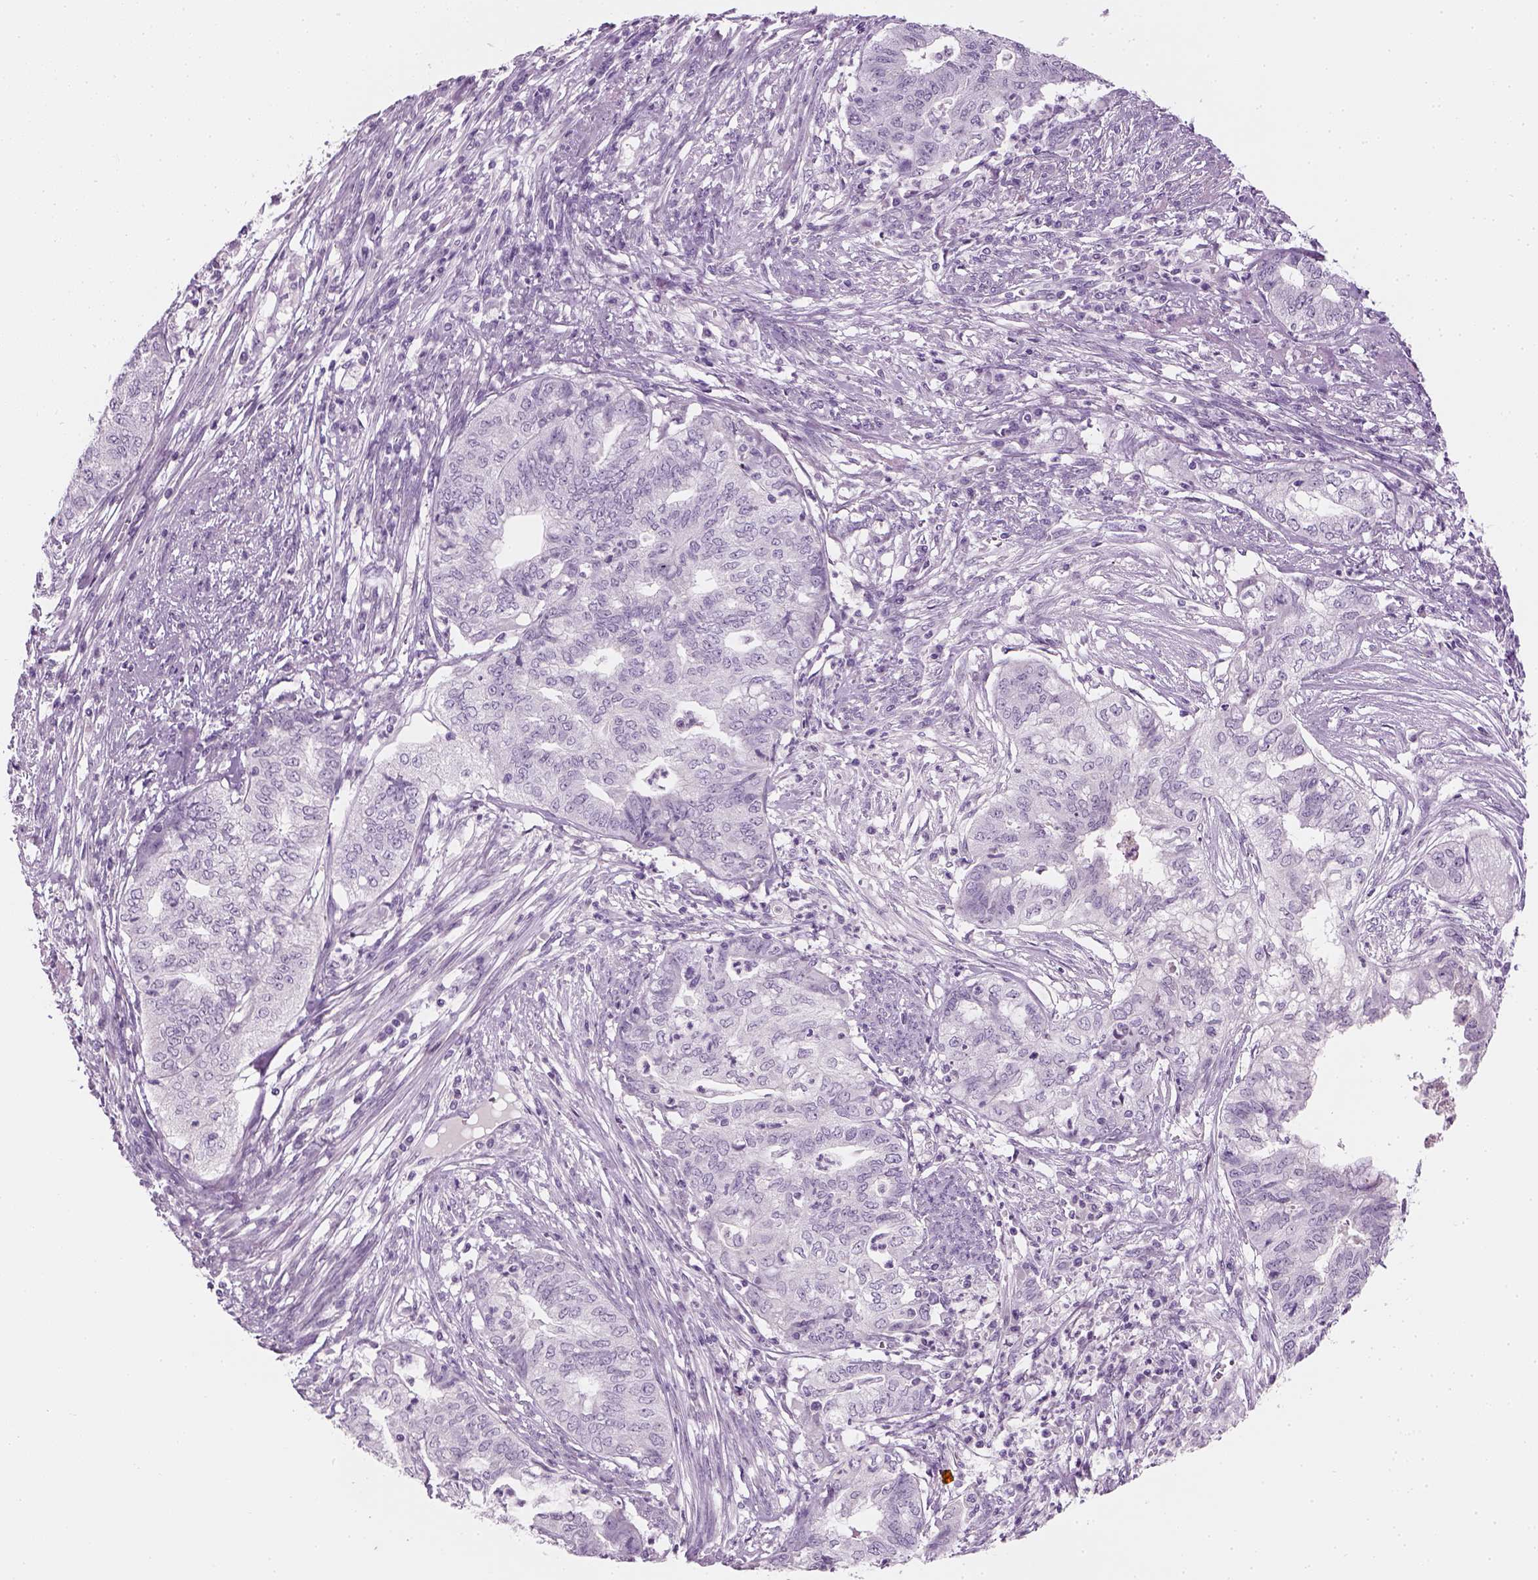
{"staining": {"intensity": "negative", "quantity": "none", "location": "none"}, "tissue": "endometrial cancer", "cell_type": "Tumor cells", "image_type": "cancer", "snomed": [{"axis": "morphology", "description": "Adenocarcinoma, NOS"}, {"axis": "topography", "description": "Endometrium"}], "caption": "Immunohistochemistry photomicrograph of neoplastic tissue: adenocarcinoma (endometrial) stained with DAB (3,3'-diaminobenzidine) demonstrates no significant protein staining in tumor cells. (Stains: DAB (3,3'-diaminobenzidine) IHC with hematoxylin counter stain, Microscopy: brightfield microscopy at high magnification).", "gene": "TH", "patient": {"sex": "female", "age": 79}}